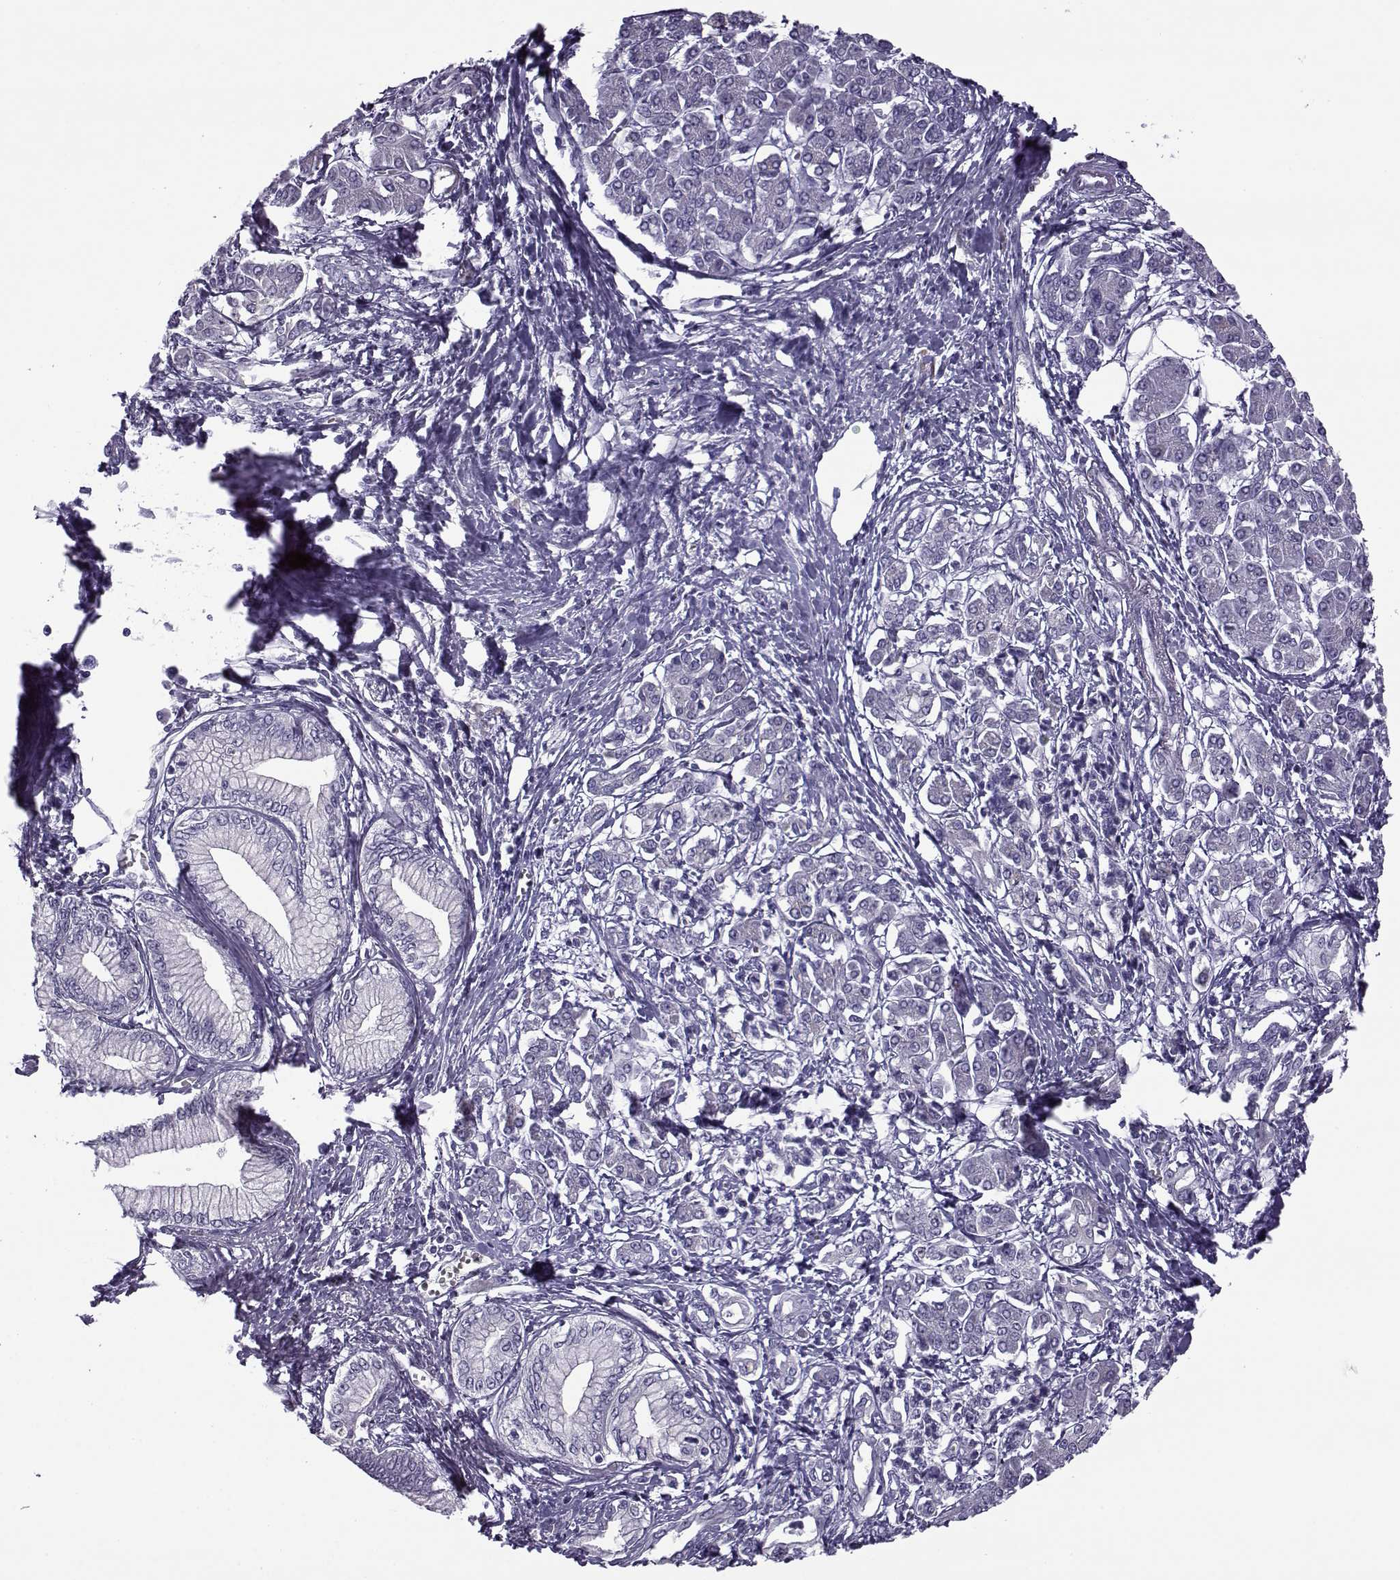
{"staining": {"intensity": "negative", "quantity": "none", "location": "none"}, "tissue": "pancreatic cancer", "cell_type": "Tumor cells", "image_type": "cancer", "snomed": [{"axis": "morphology", "description": "Adenocarcinoma, NOS"}, {"axis": "topography", "description": "Pancreas"}], "caption": "A high-resolution micrograph shows IHC staining of pancreatic cancer, which reveals no significant positivity in tumor cells.", "gene": "OIP5", "patient": {"sex": "female", "age": 68}}